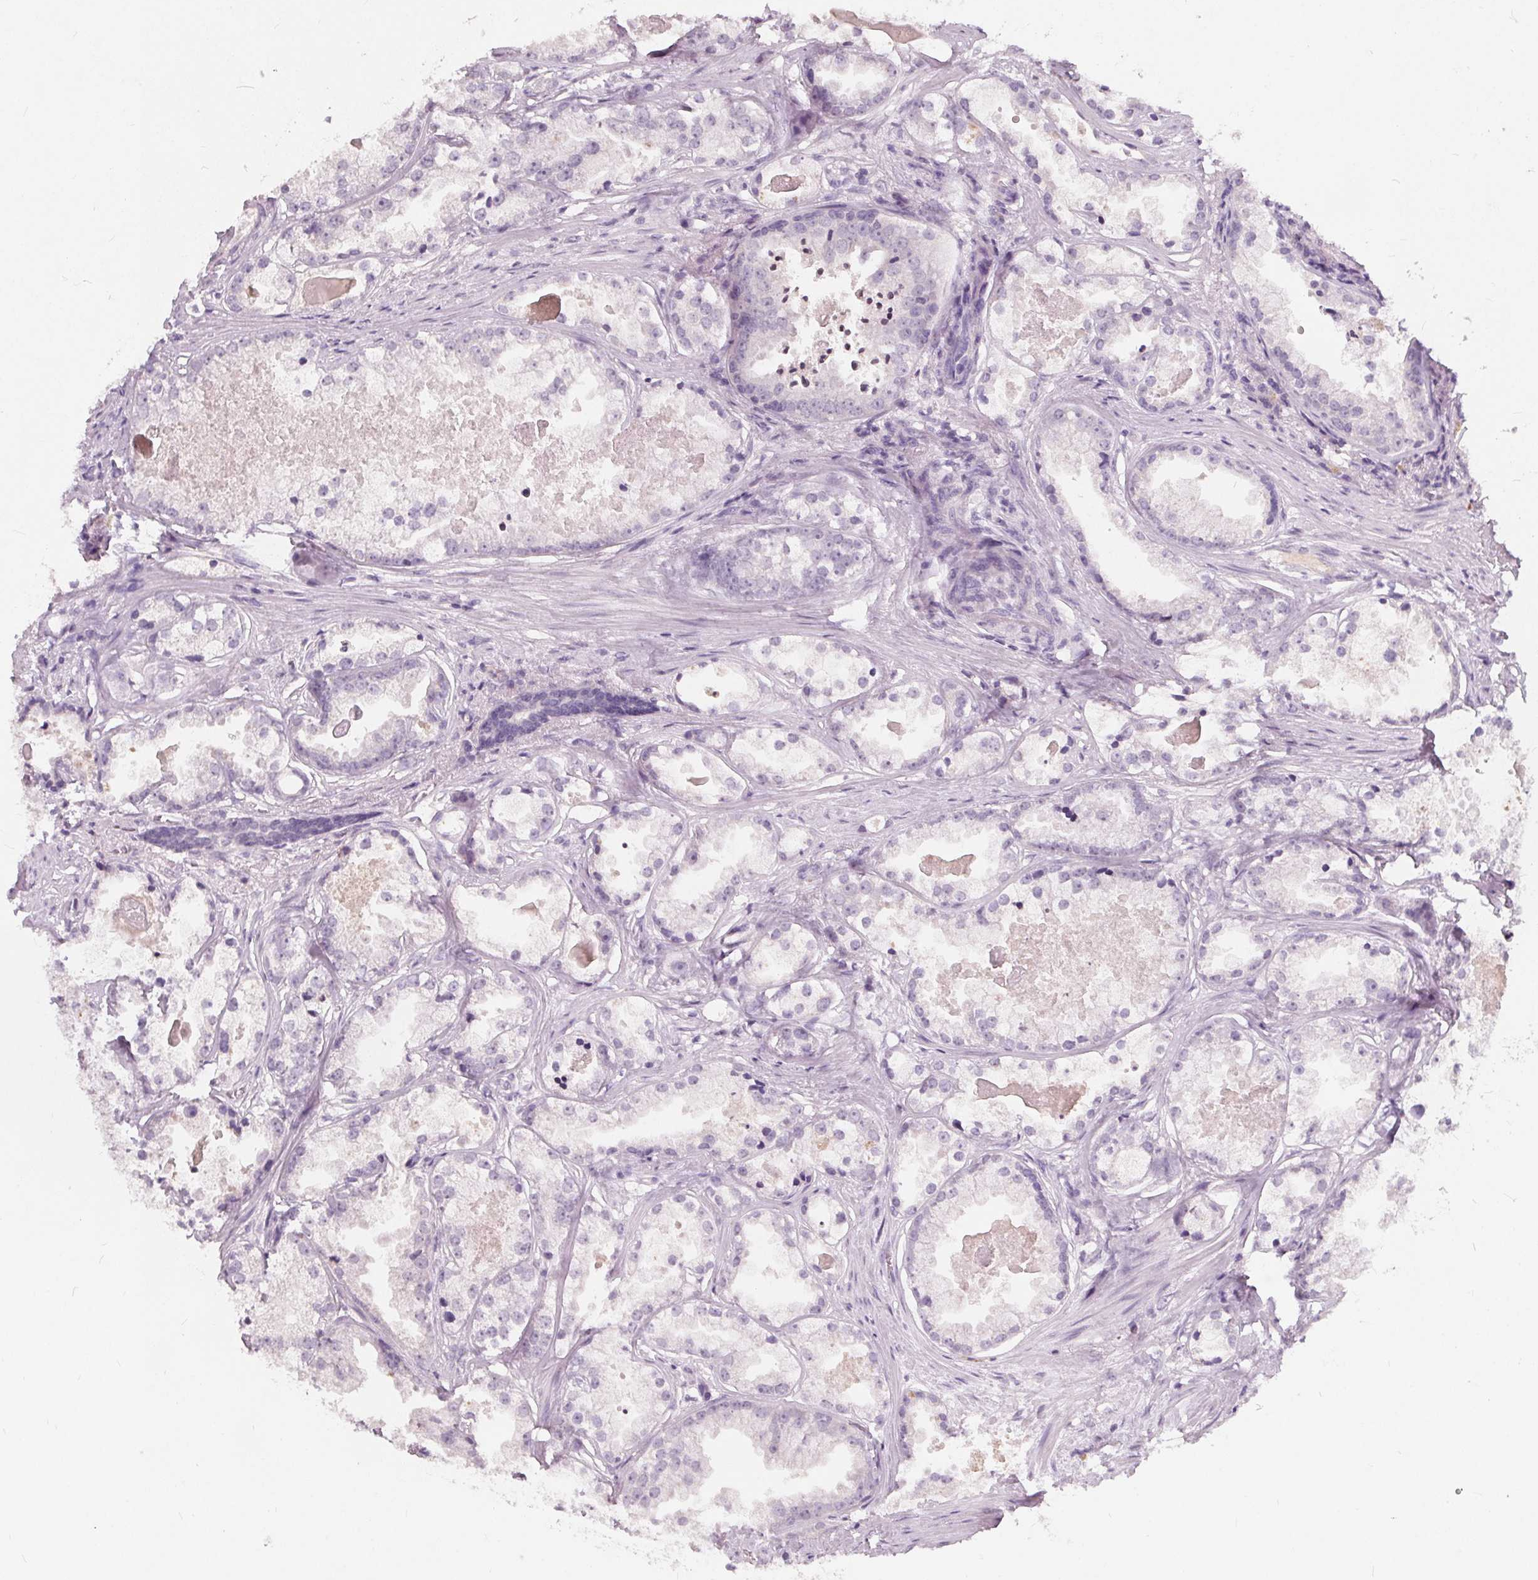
{"staining": {"intensity": "negative", "quantity": "none", "location": "none"}, "tissue": "prostate cancer", "cell_type": "Tumor cells", "image_type": "cancer", "snomed": [{"axis": "morphology", "description": "Adenocarcinoma, Low grade"}, {"axis": "topography", "description": "Prostate"}], "caption": "High power microscopy photomicrograph of an immunohistochemistry micrograph of adenocarcinoma (low-grade) (prostate), revealing no significant positivity in tumor cells.", "gene": "PLA2G2E", "patient": {"sex": "male", "age": 65}}